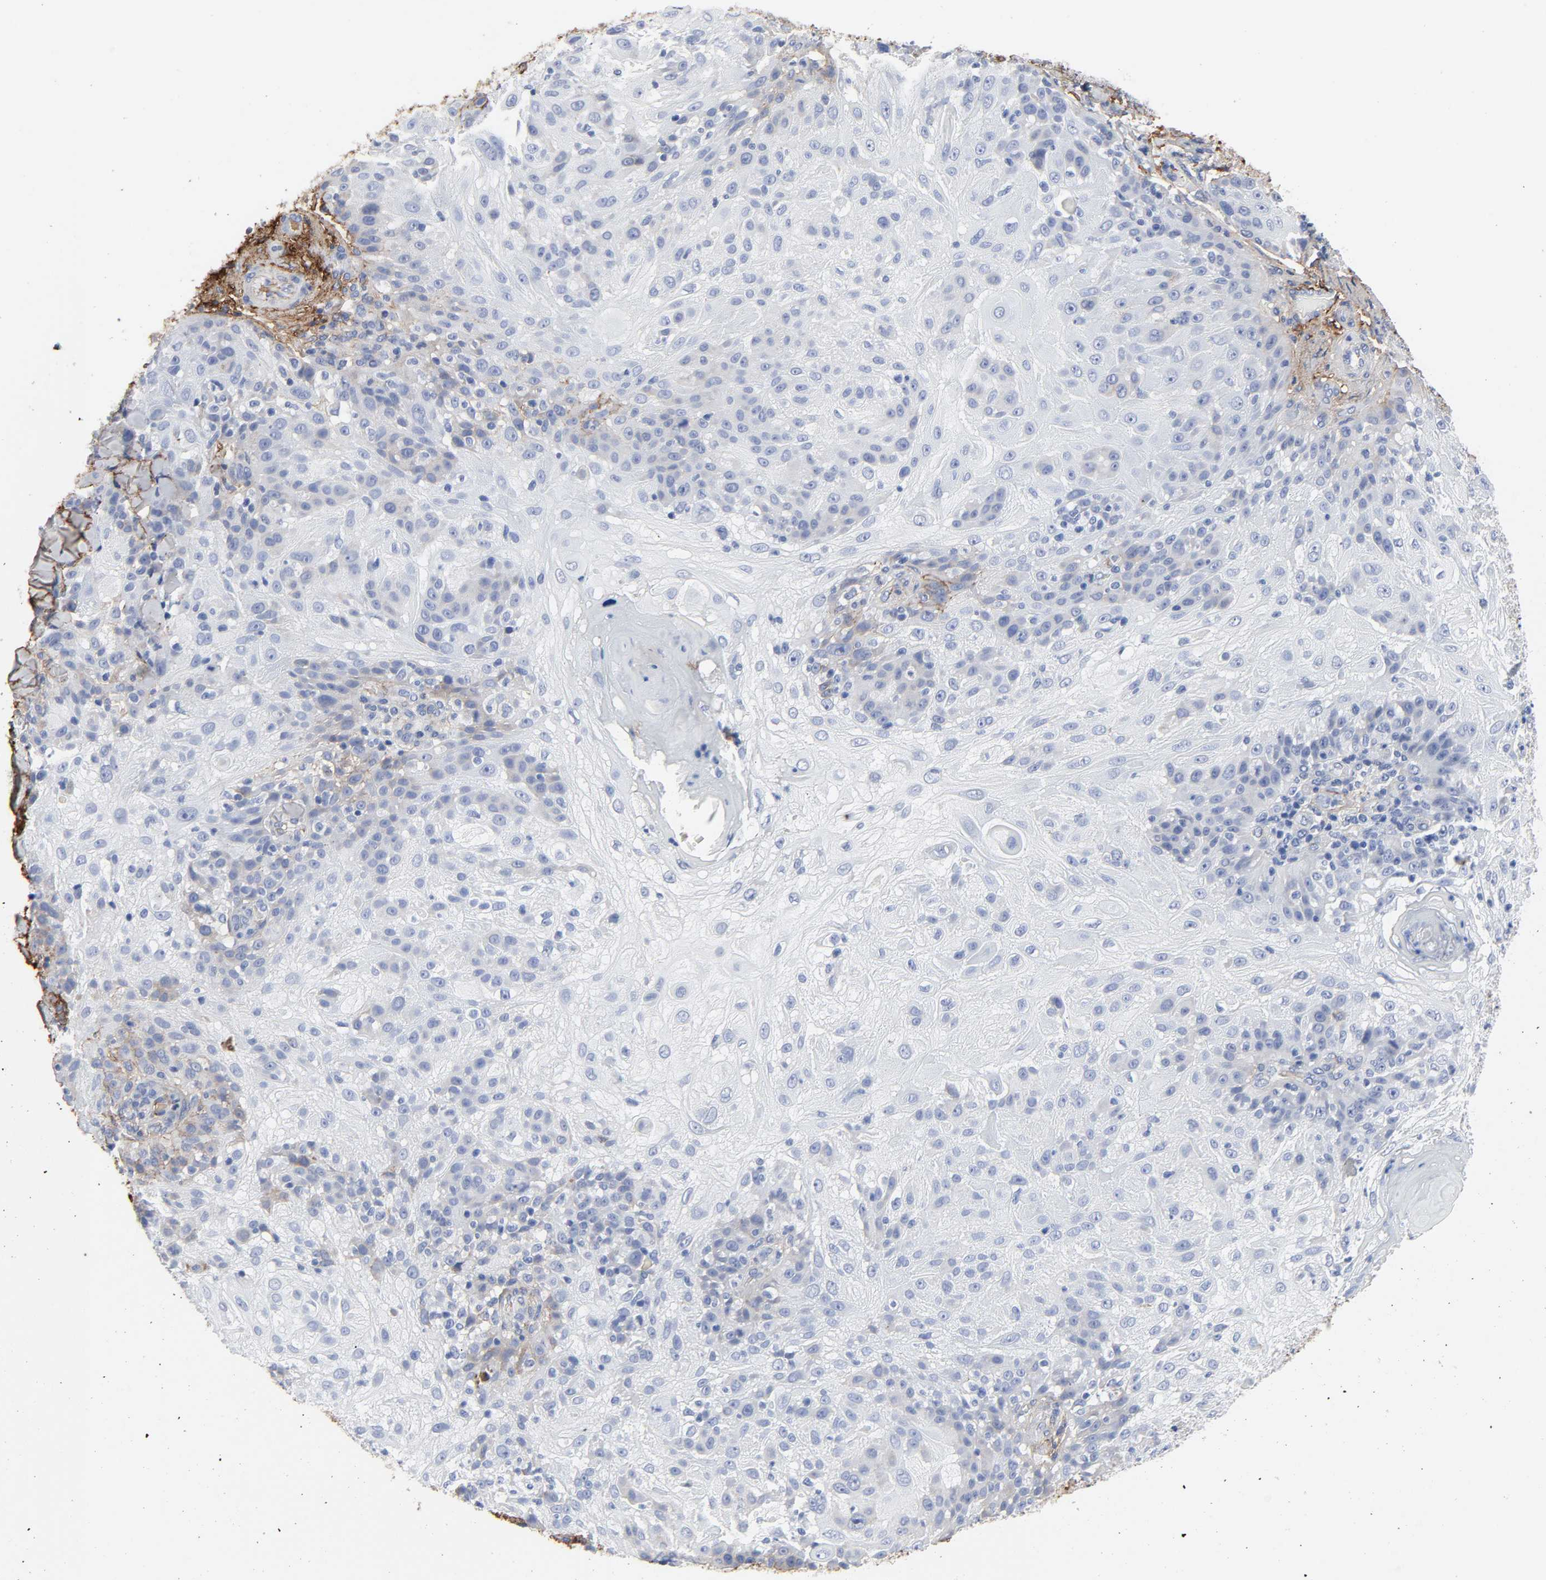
{"staining": {"intensity": "negative", "quantity": "none", "location": "none"}, "tissue": "skin cancer", "cell_type": "Tumor cells", "image_type": "cancer", "snomed": [{"axis": "morphology", "description": "Normal tissue, NOS"}, {"axis": "morphology", "description": "Squamous cell carcinoma, NOS"}, {"axis": "topography", "description": "Skin"}], "caption": "A micrograph of skin cancer stained for a protein shows no brown staining in tumor cells. Nuclei are stained in blue.", "gene": "FBLN1", "patient": {"sex": "female", "age": 83}}